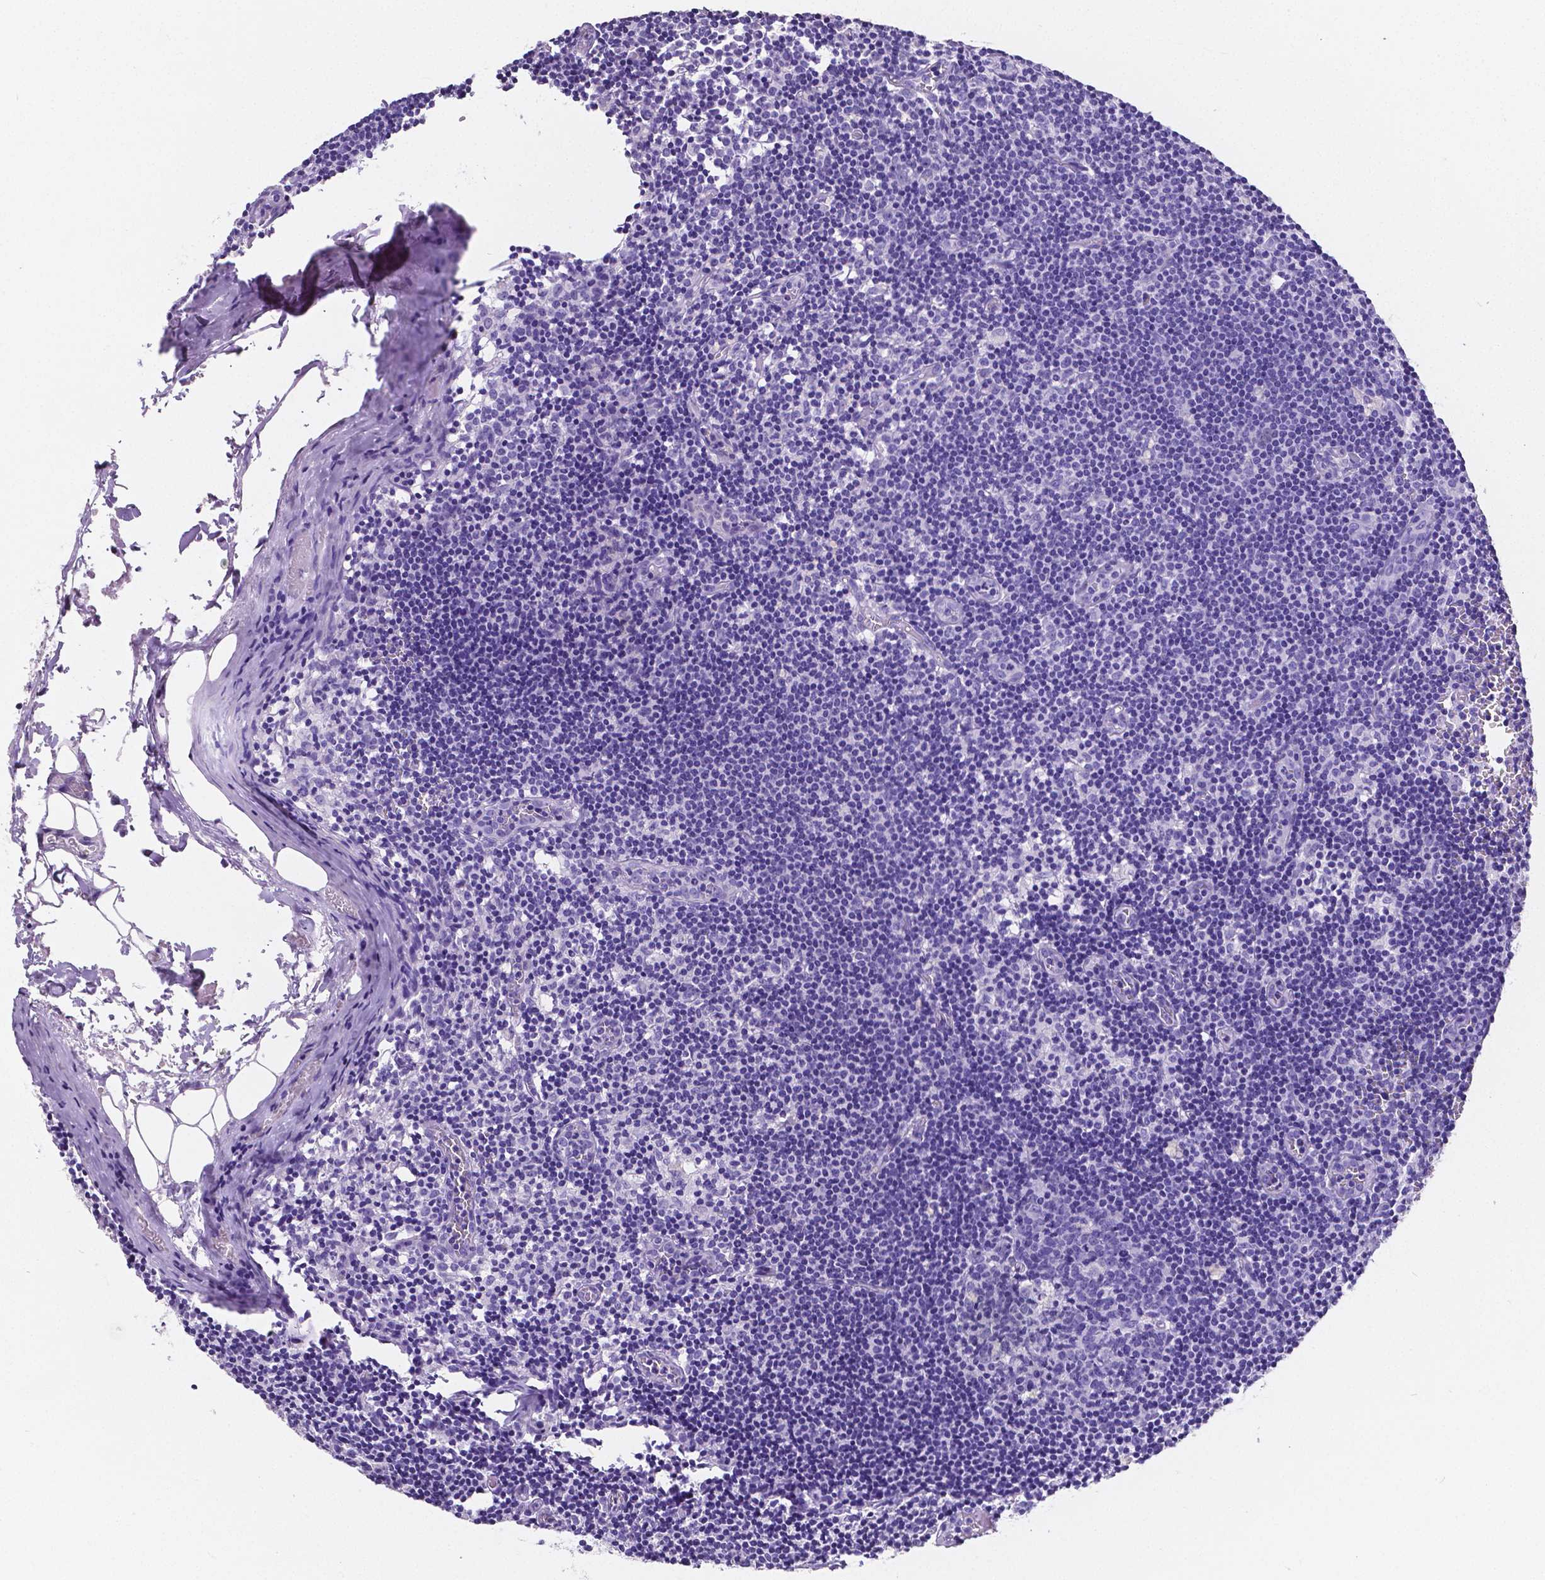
{"staining": {"intensity": "negative", "quantity": "none", "location": "none"}, "tissue": "lymph node", "cell_type": "Non-germinal center cells", "image_type": "normal", "snomed": [{"axis": "morphology", "description": "Normal tissue, NOS"}, {"axis": "topography", "description": "Lymph node"}], "caption": "The histopathology image displays no significant positivity in non-germinal center cells of lymph node.", "gene": "SATB2", "patient": {"sex": "female", "age": 52}}